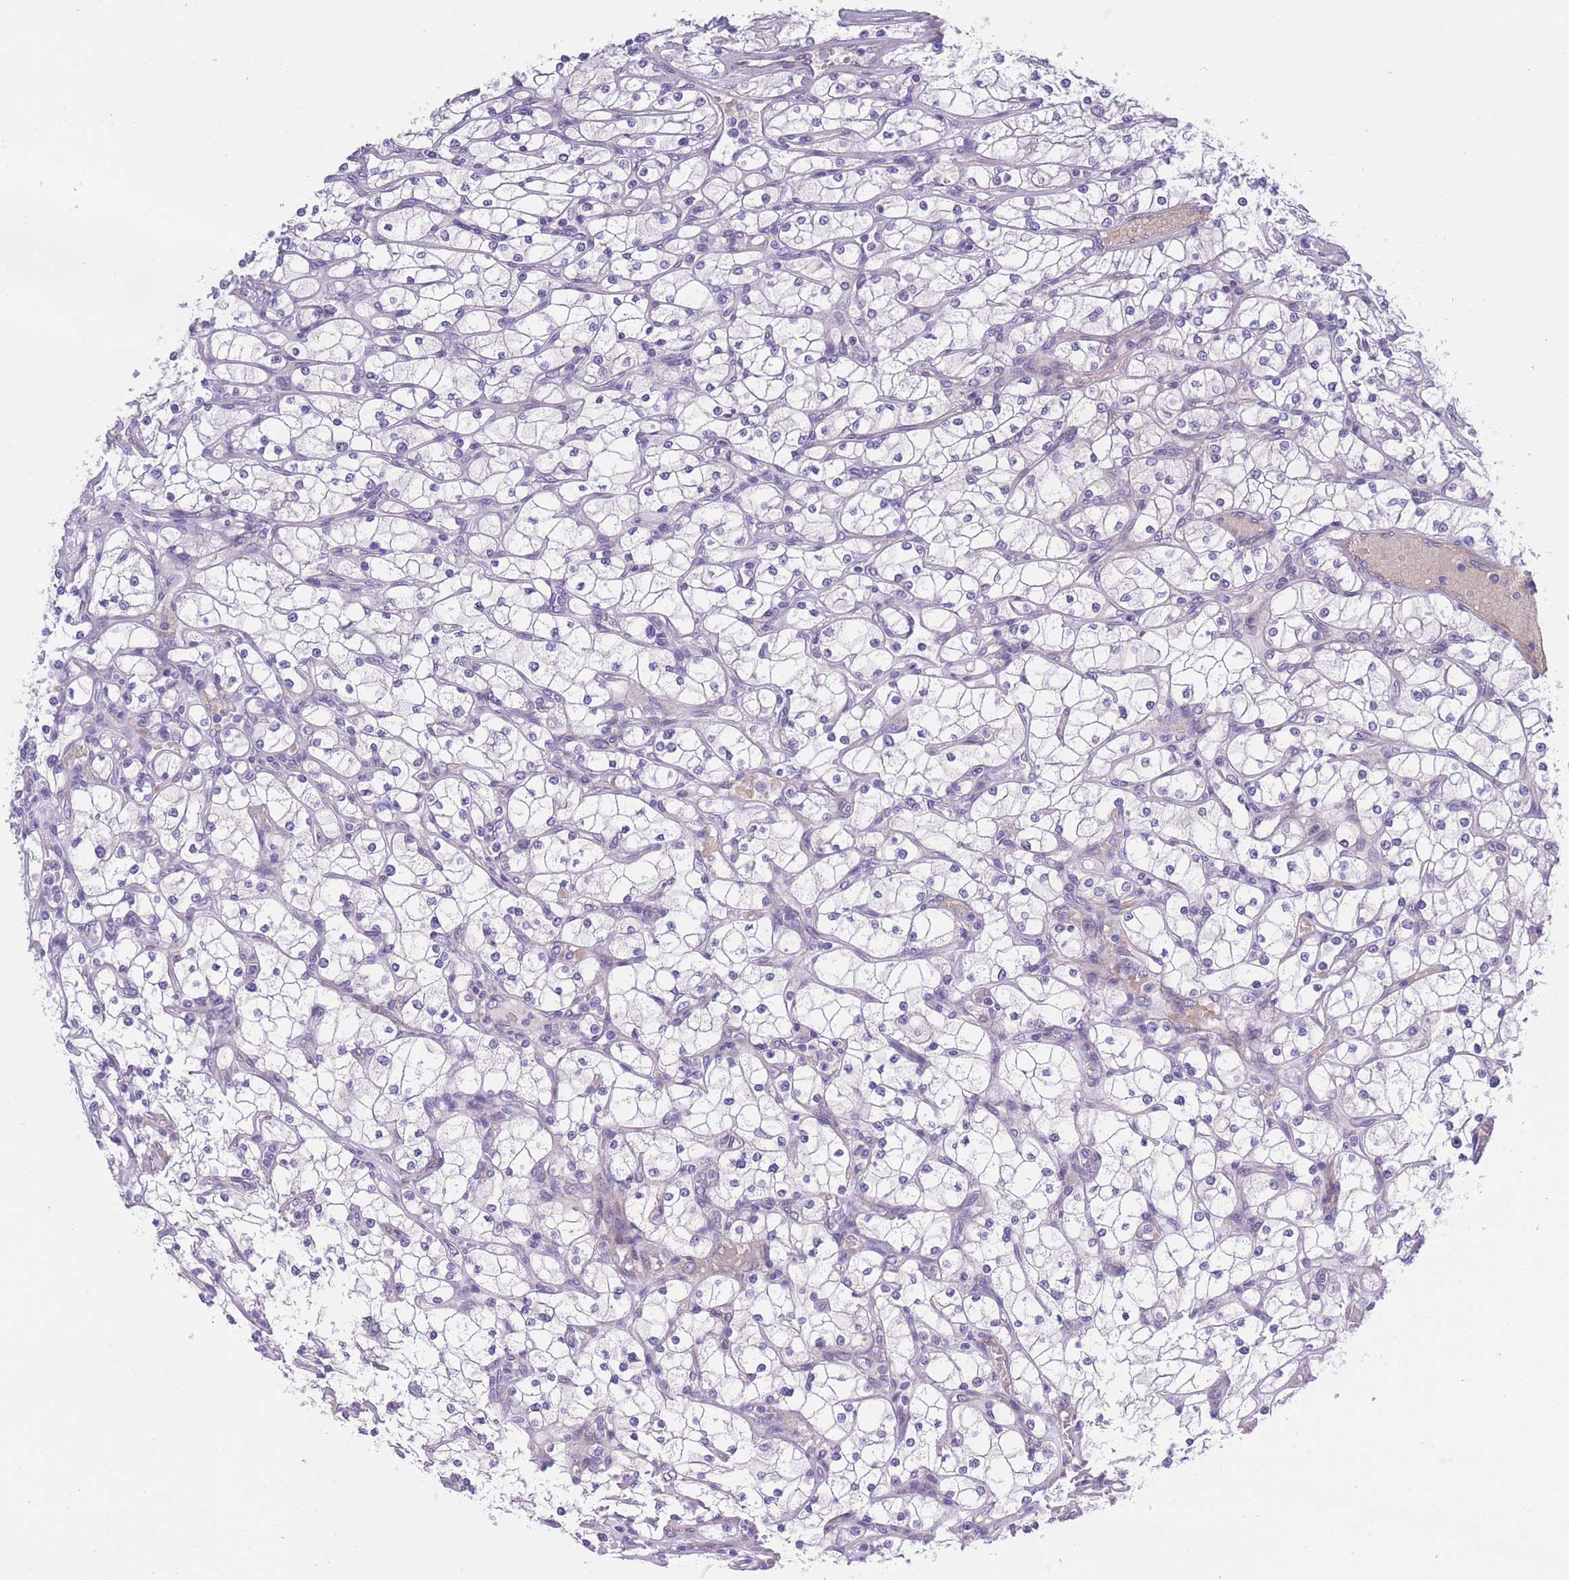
{"staining": {"intensity": "negative", "quantity": "none", "location": "none"}, "tissue": "renal cancer", "cell_type": "Tumor cells", "image_type": "cancer", "snomed": [{"axis": "morphology", "description": "Adenocarcinoma, NOS"}, {"axis": "topography", "description": "Kidney"}], "caption": "Tumor cells show no significant protein expression in adenocarcinoma (renal).", "gene": "WWOX", "patient": {"sex": "male", "age": 80}}